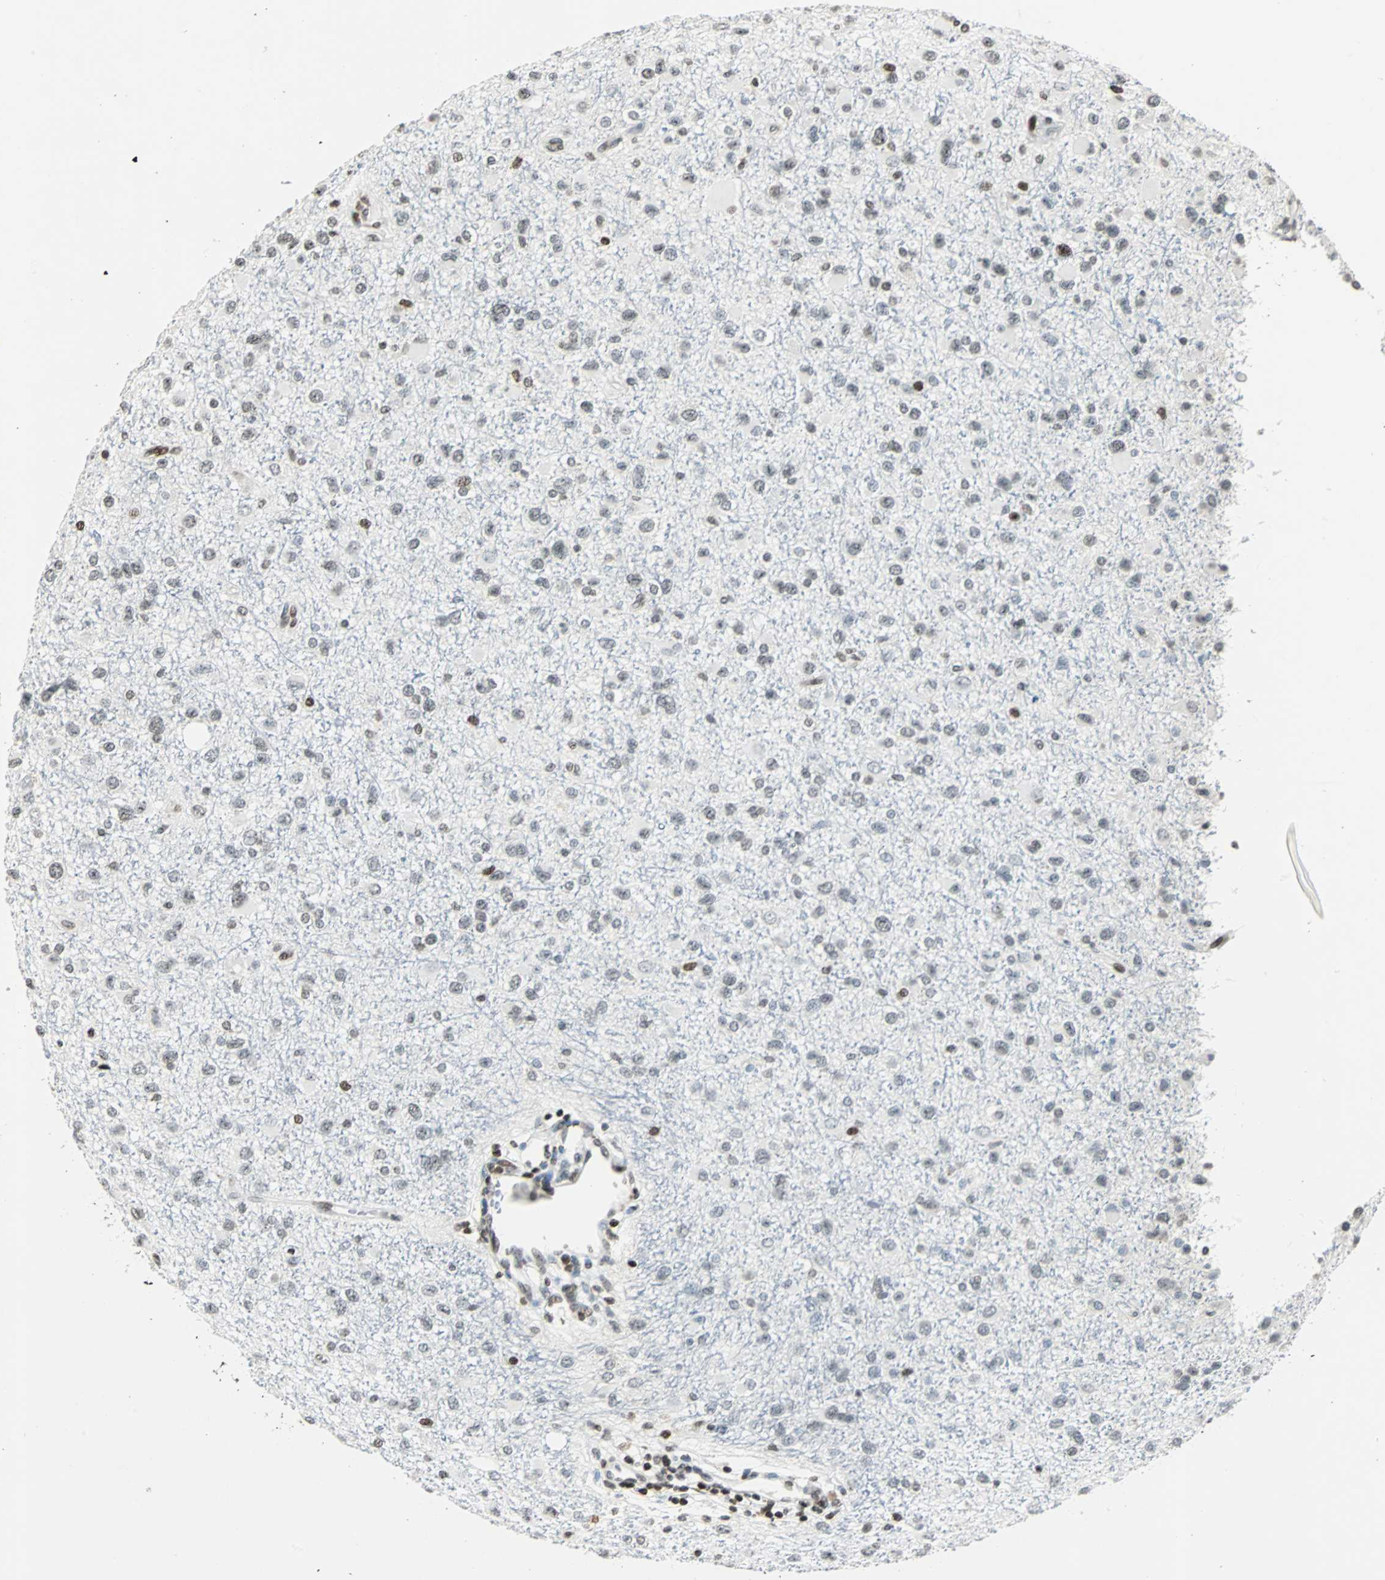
{"staining": {"intensity": "moderate", "quantity": "<25%", "location": "nuclear"}, "tissue": "glioma", "cell_type": "Tumor cells", "image_type": "cancer", "snomed": [{"axis": "morphology", "description": "Glioma, malignant, Low grade"}, {"axis": "topography", "description": "Brain"}], "caption": "Malignant glioma (low-grade) tissue reveals moderate nuclear expression in approximately <25% of tumor cells", "gene": "PAXIP1", "patient": {"sex": "male", "age": 42}}